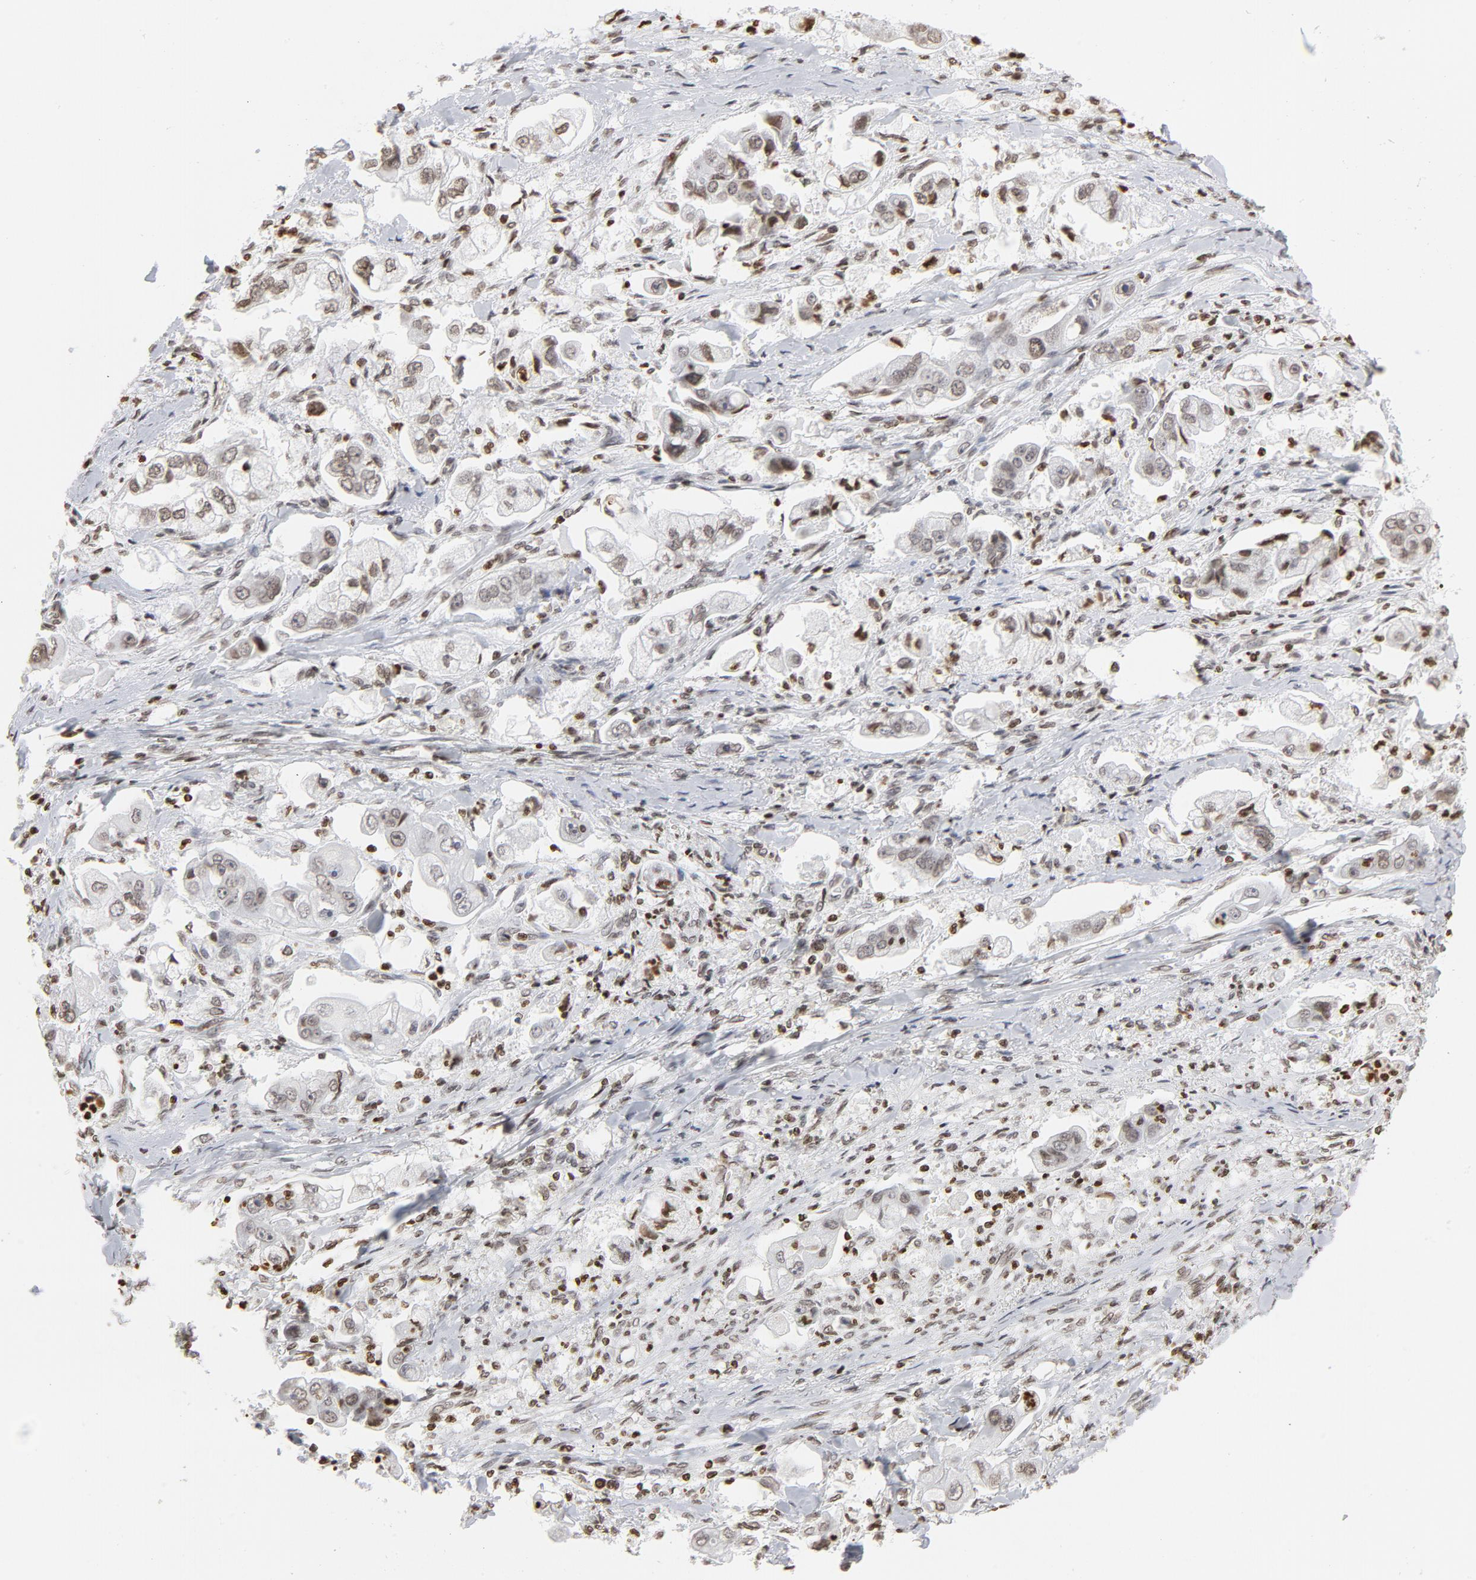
{"staining": {"intensity": "weak", "quantity": ">75%", "location": "nuclear"}, "tissue": "stomach cancer", "cell_type": "Tumor cells", "image_type": "cancer", "snomed": [{"axis": "morphology", "description": "Adenocarcinoma, NOS"}, {"axis": "topography", "description": "Stomach"}], "caption": "Tumor cells demonstrate low levels of weak nuclear positivity in about >75% of cells in human adenocarcinoma (stomach). The protein is stained brown, and the nuclei are stained in blue (DAB (3,3'-diaminobenzidine) IHC with brightfield microscopy, high magnification).", "gene": "H2AC12", "patient": {"sex": "male", "age": 62}}